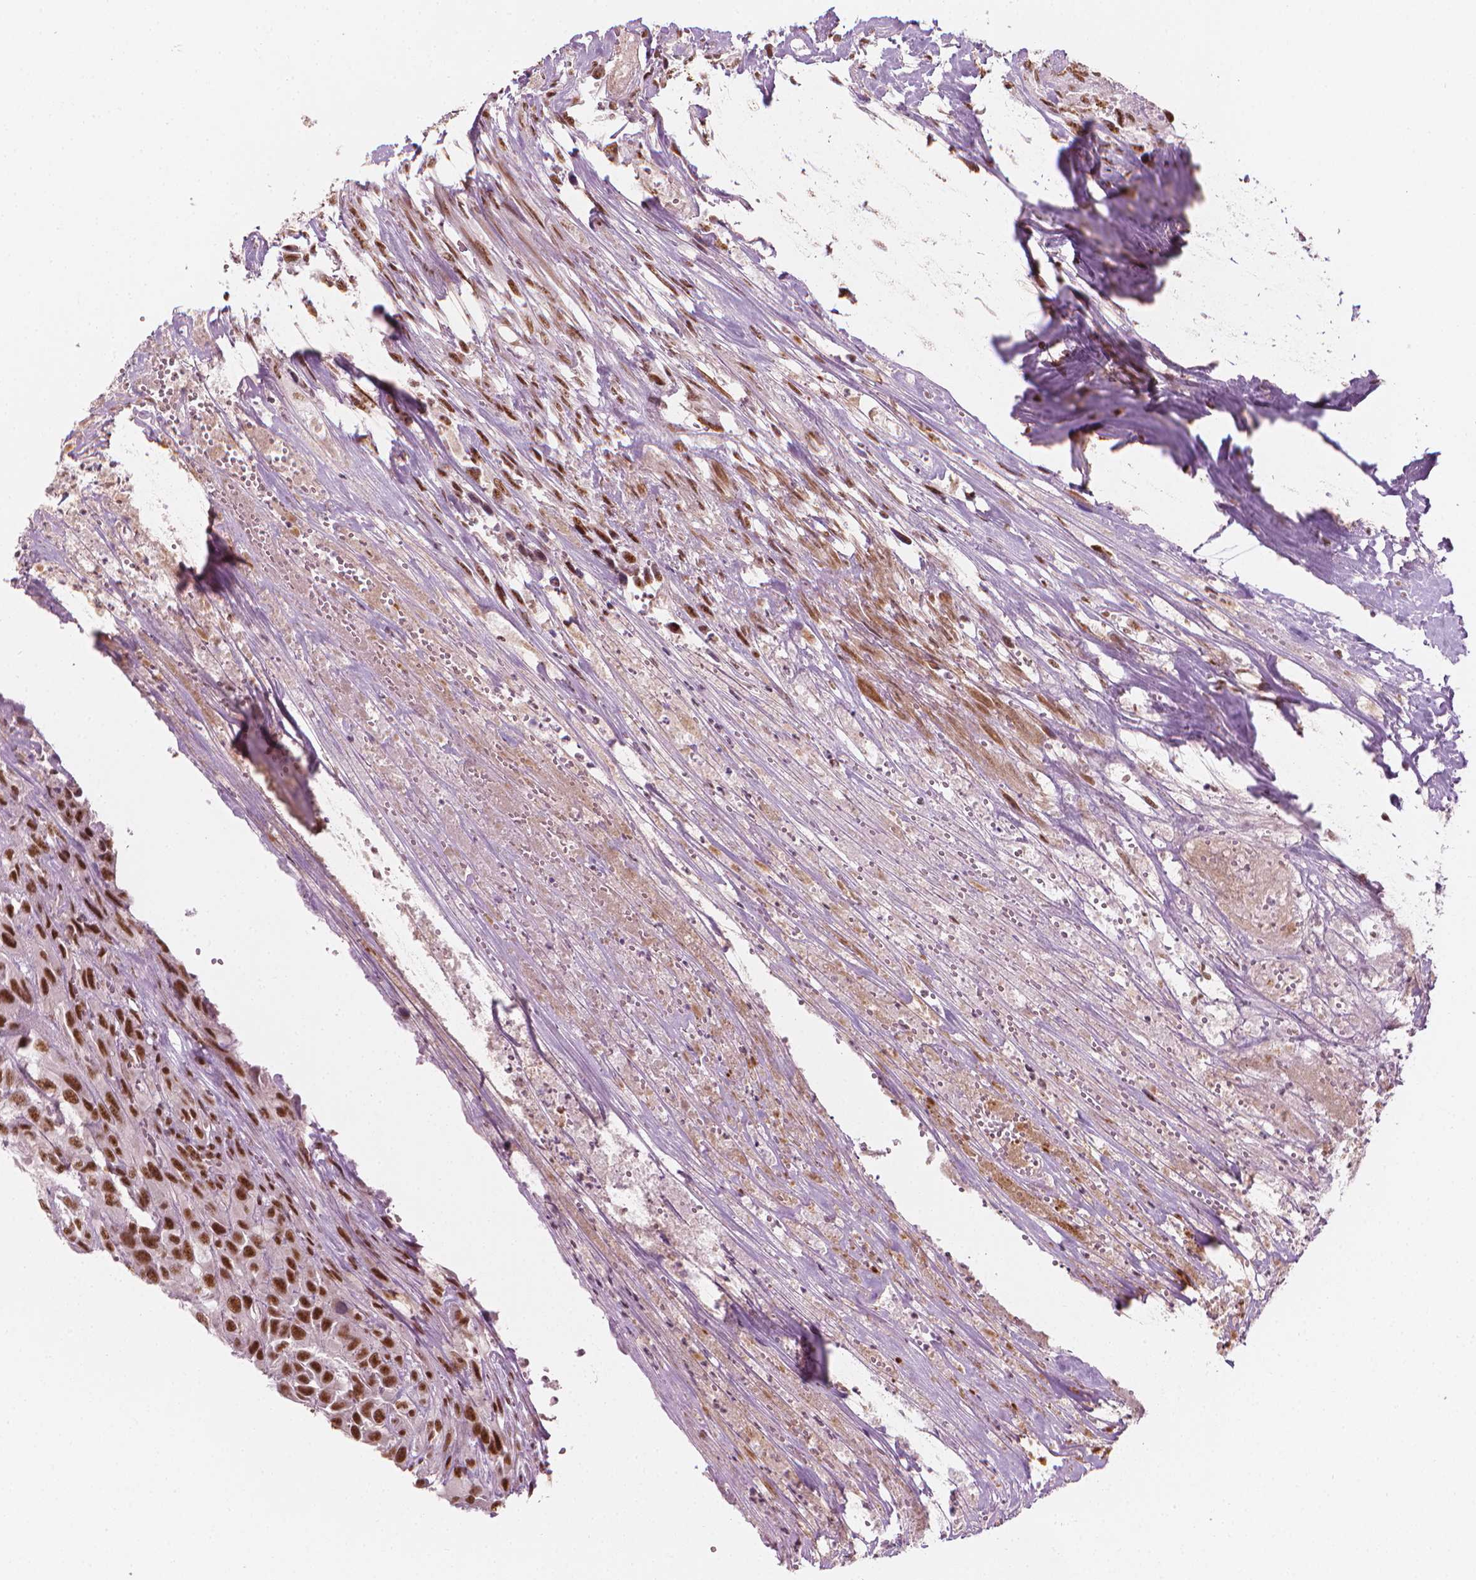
{"staining": {"intensity": "strong", "quantity": ">75%", "location": "nuclear"}, "tissue": "urothelial cancer", "cell_type": "Tumor cells", "image_type": "cancer", "snomed": [{"axis": "morphology", "description": "Urothelial carcinoma, High grade"}, {"axis": "topography", "description": "Urinary bladder"}], "caption": "Urothelial cancer tissue displays strong nuclear expression in approximately >75% of tumor cells, visualized by immunohistochemistry.", "gene": "ELF2", "patient": {"sex": "male", "age": 67}}